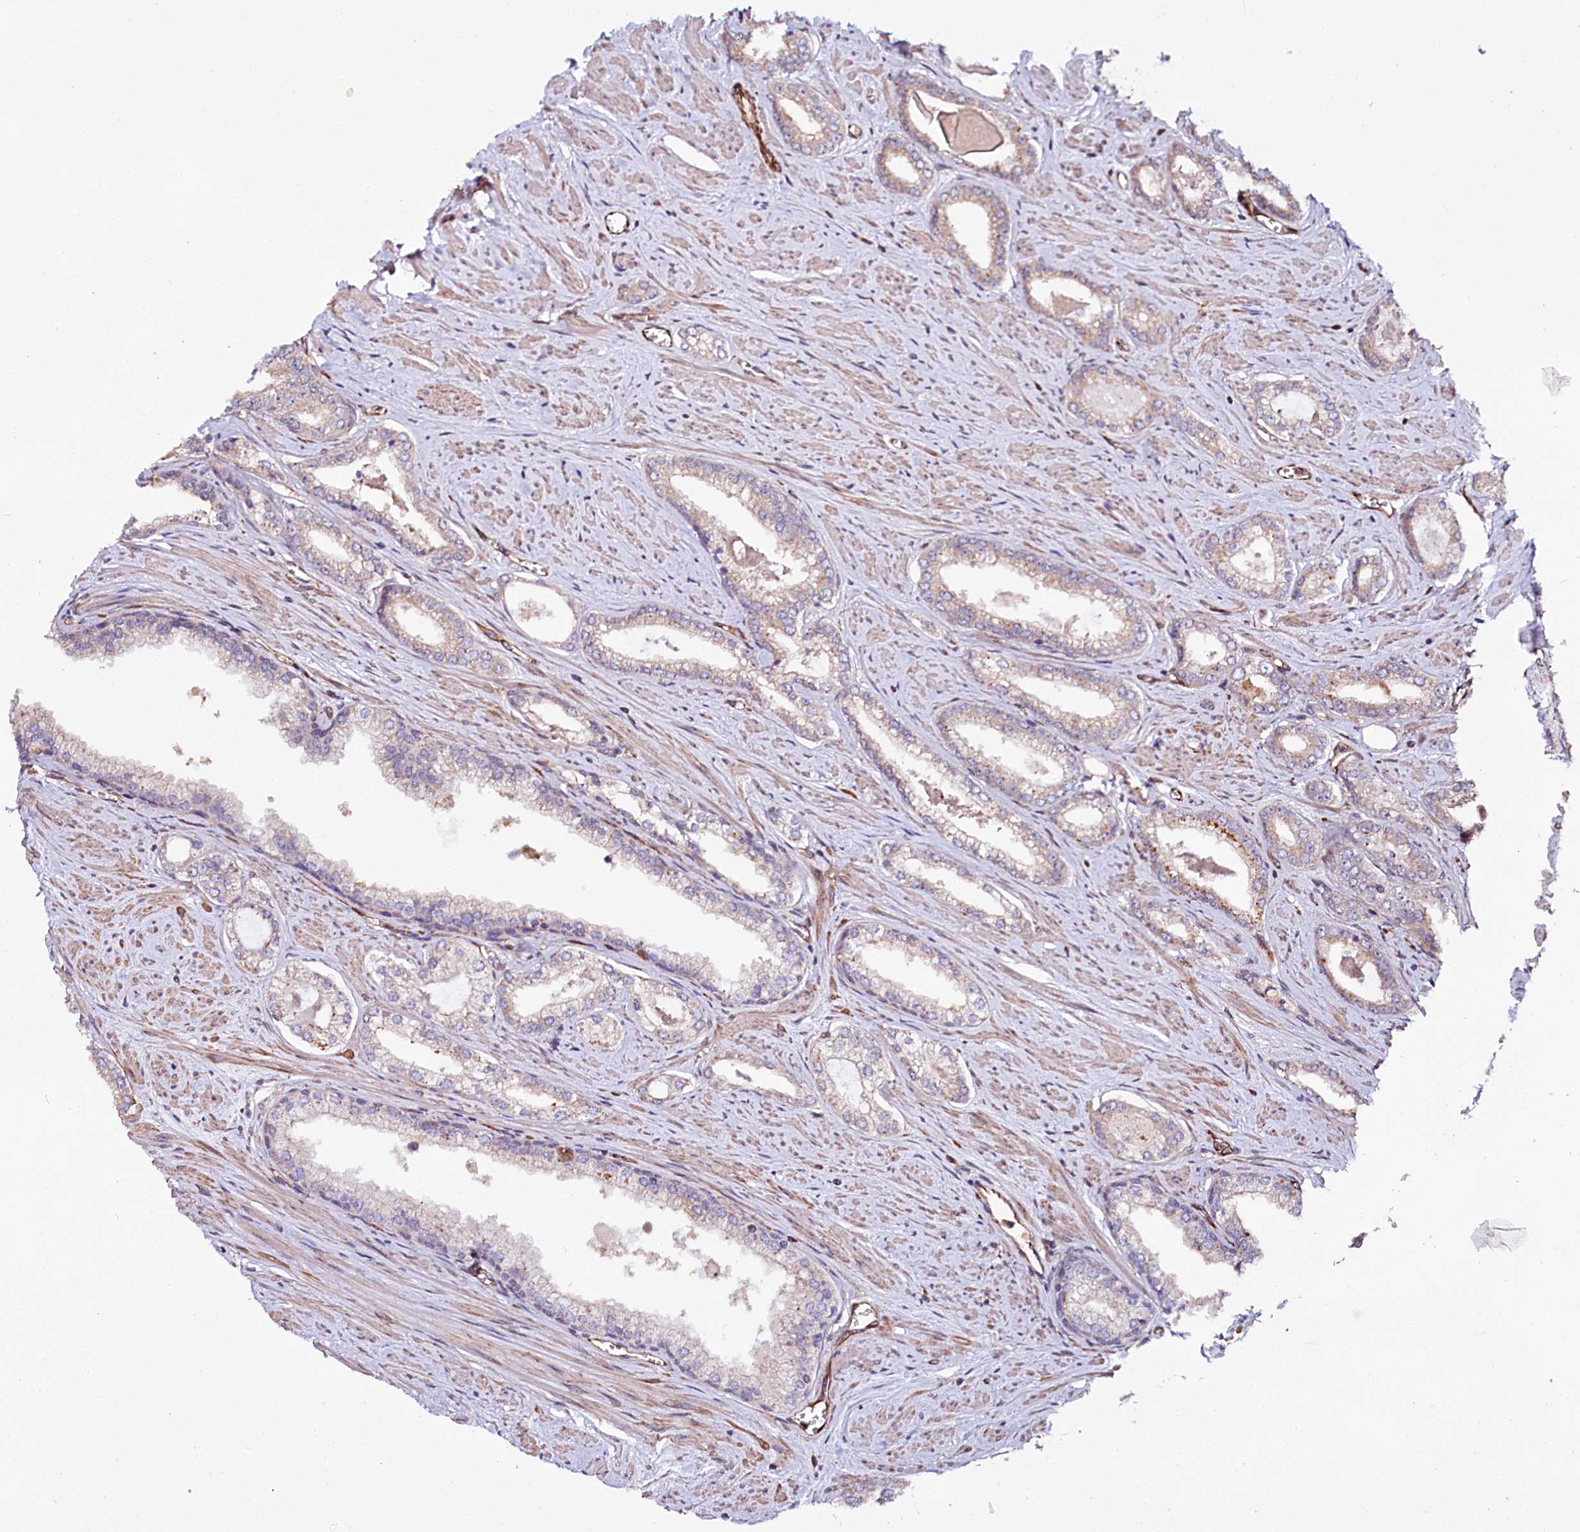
{"staining": {"intensity": "weak", "quantity": ">75%", "location": "cytoplasmic/membranous"}, "tissue": "prostate cancer", "cell_type": "Tumor cells", "image_type": "cancer", "snomed": [{"axis": "morphology", "description": "Adenocarcinoma, Low grade"}, {"axis": "topography", "description": "Prostate and seminal vesicle, NOS"}], "caption": "Immunohistochemical staining of human prostate cancer exhibits low levels of weak cytoplasmic/membranous protein expression in approximately >75% of tumor cells.", "gene": "TTC12", "patient": {"sex": "male", "age": 60}}